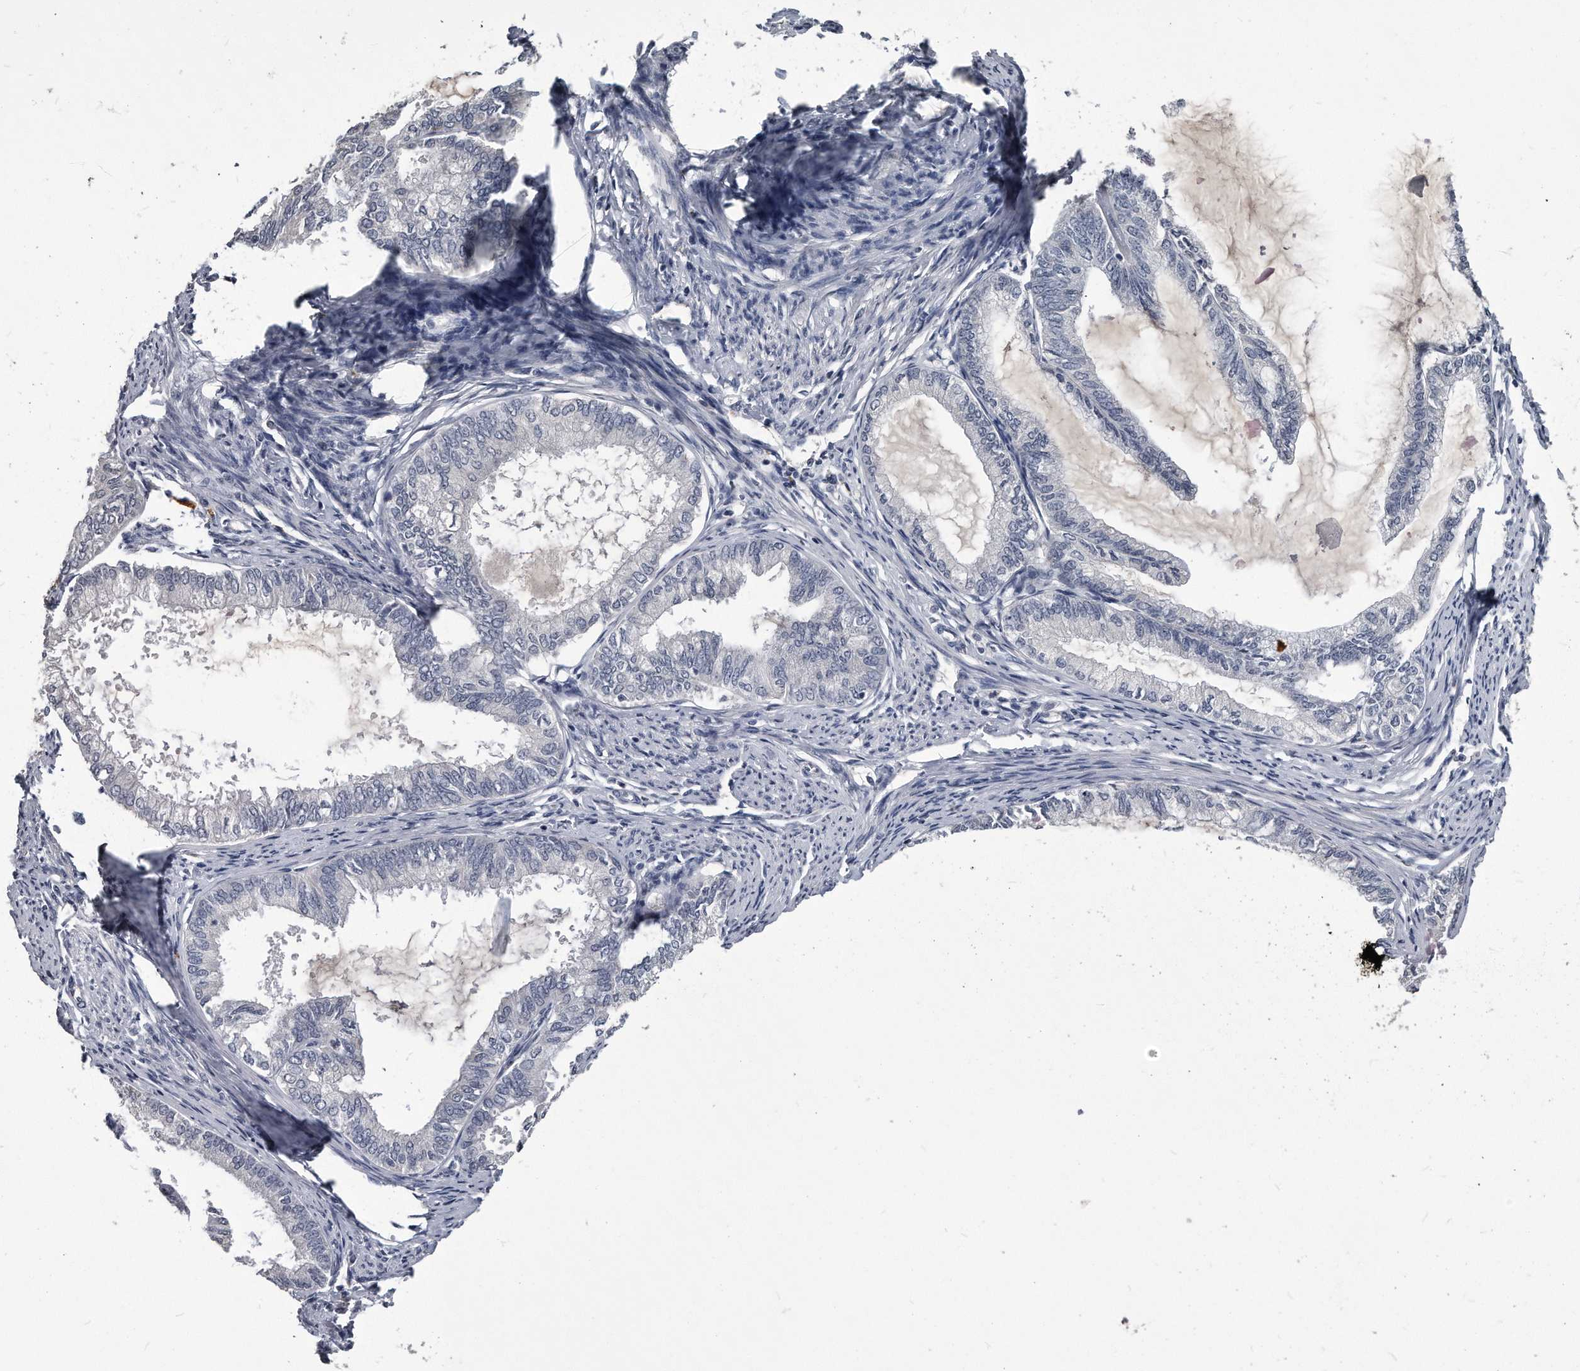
{"staining": {"intensity": "negative", "quantity": "none", "location": "none"}, "tissue": "endometrial cancer", "cell_type": "Tumor cells", "image_type": "cancer", "snomed": [{"axis": "morphology", "description": "Adenocarcinoma, NOS"}, {"axis": "topography", "description": "Endometrium"}], "caption": "DAB immunohistochemical staining of human endometrial cancer (adenocarcinoma) demonstrates no significant staining in tumor cells.", "gene": "PDXK", "patient": {"sex": "female", "age": 86}}